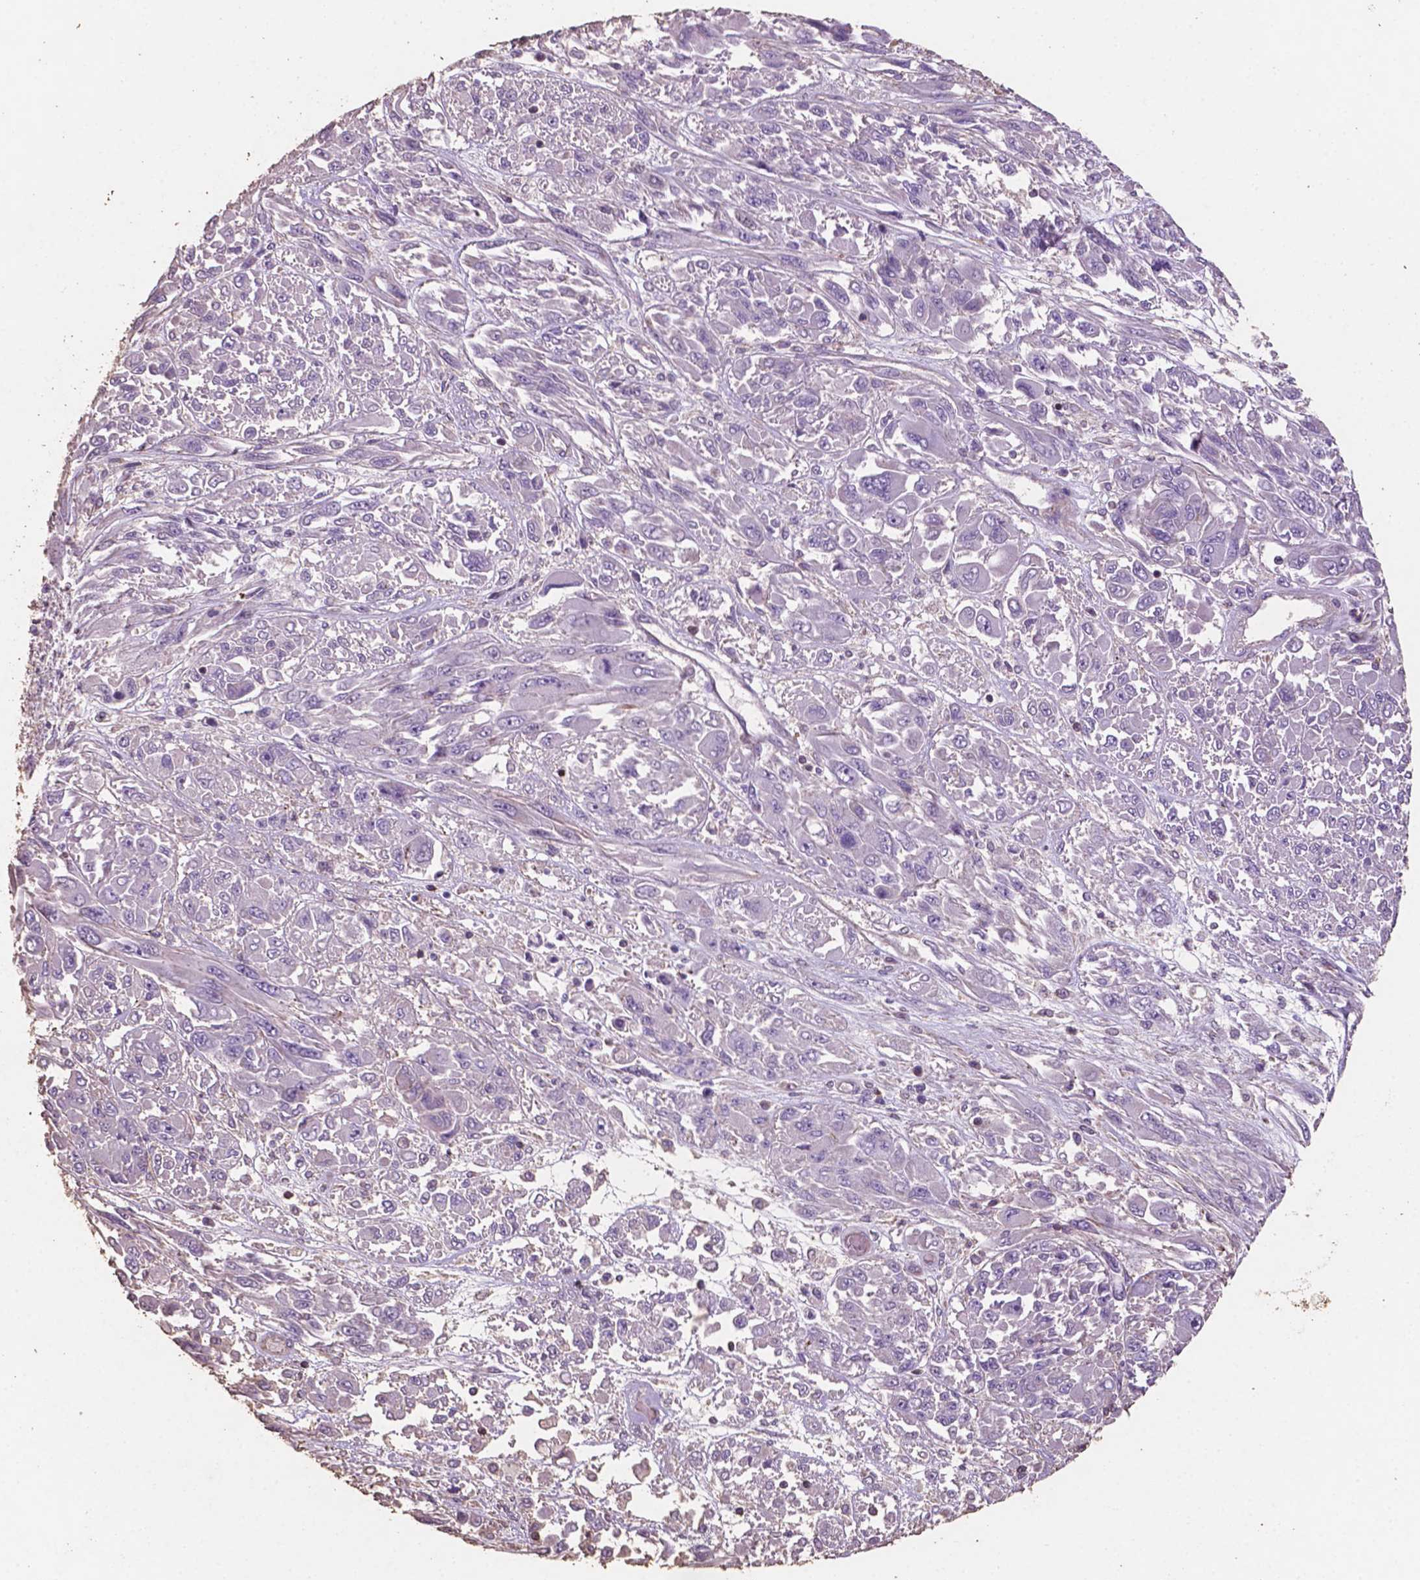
{"staining": {"intensity": "negative", "quantity": "none", "location": "none"}, "tissue": "melanoma", "cell_type": "Tumor cells", "image_type": "cancer", "snomed": [{"axis": "morphology", "description": "Malignant melanoma, NOS"}, {"axis": "topography", "description": "Skin"}], "caption": "A high-resolution micrograph shows IHC staining of melanoma, which displays no significant staining in tumor cells.", "gene": "COMMD4", "patient": {"sex": "female", "age": 91}}